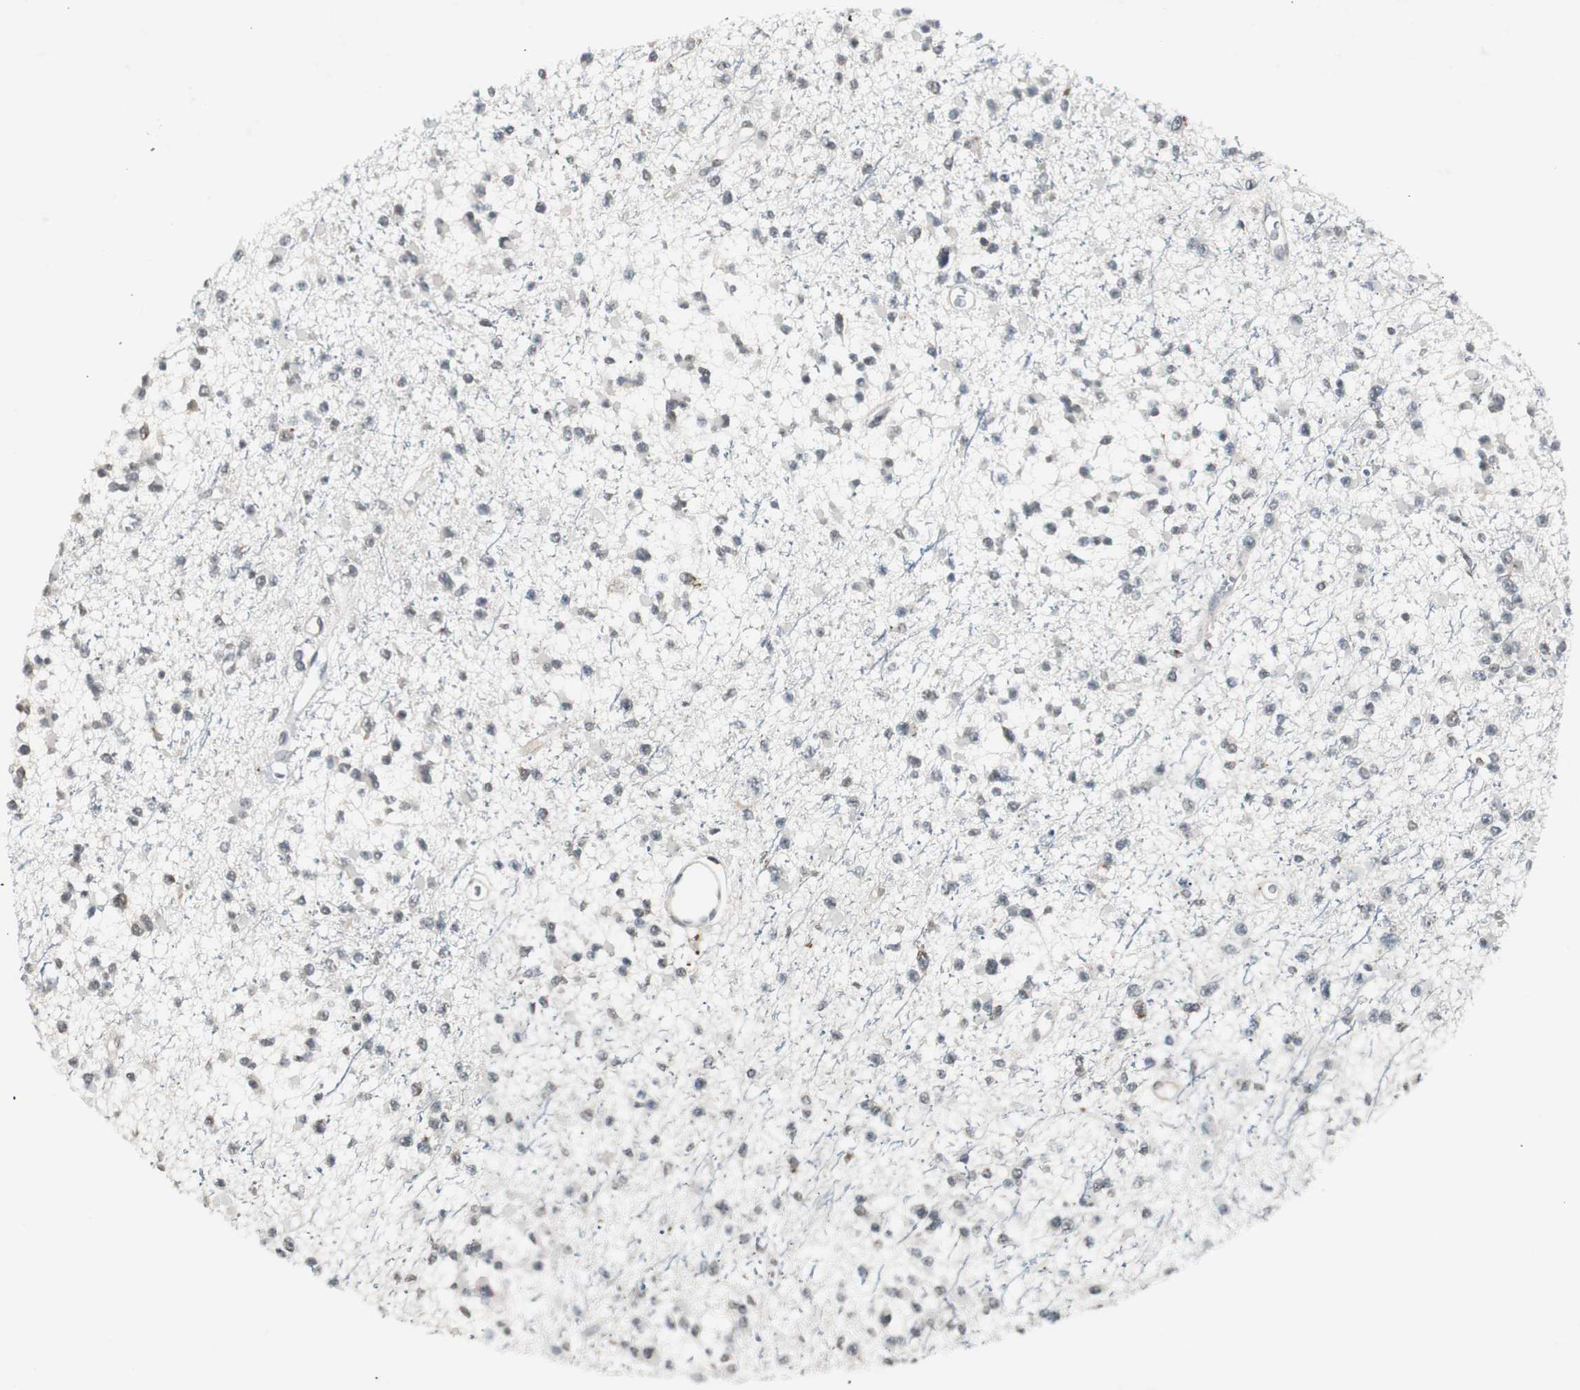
{"staining": {"intensity": "negative", "quantity": "none", "location": "none"}, "tissue": "glioma", "cell_type": "Tumor cells", "image_type": "cancer", "snomed": [{"axis": "morphology", "description": "Glioma, malignant, Low grade"}, {"axis": "topography", "description": "Brain"}], "caption": "This is an immunohistochemistry histopathology image of human glioma. There is no expression in tumor cells.", "gene": "BOLA1", "patient": {"sex": "female", "age": 22}}